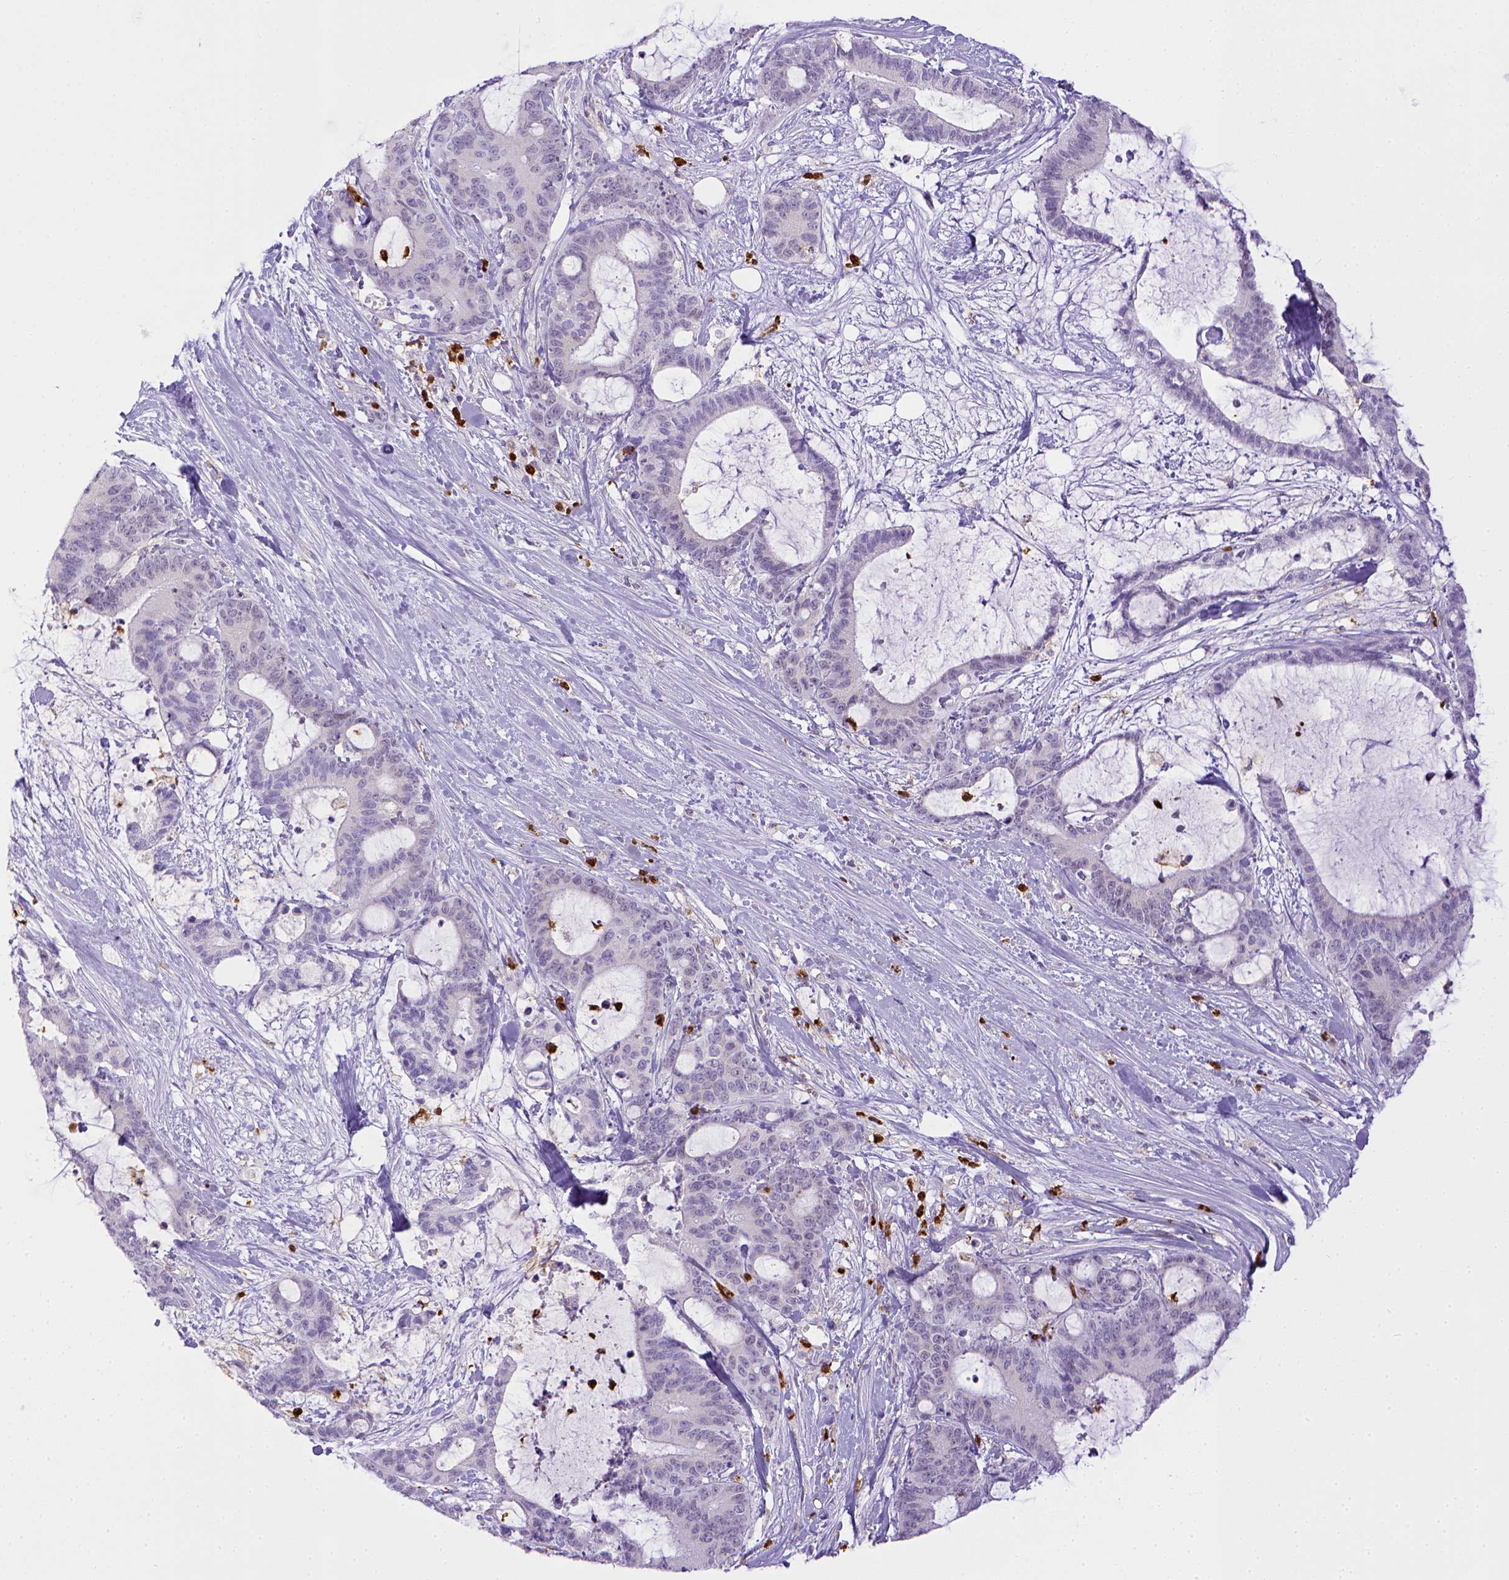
{"staining": {"intensity": "negative", "quantity": "none", "location": "none"}, "tissue": "liver cancer", "cell_type": "Tumor cells", "image_type": "cancer", "snomed": [{"axis": "morphology", "description": "Cholangiocarcinoma"}, {"axis": "topography", "description": "Liver"}], "caption": "Tumor cells are negative for brown protein staining in liver cancer.", "gene": "ITGAM", "patient": {"sex": "female", "age": 73}}